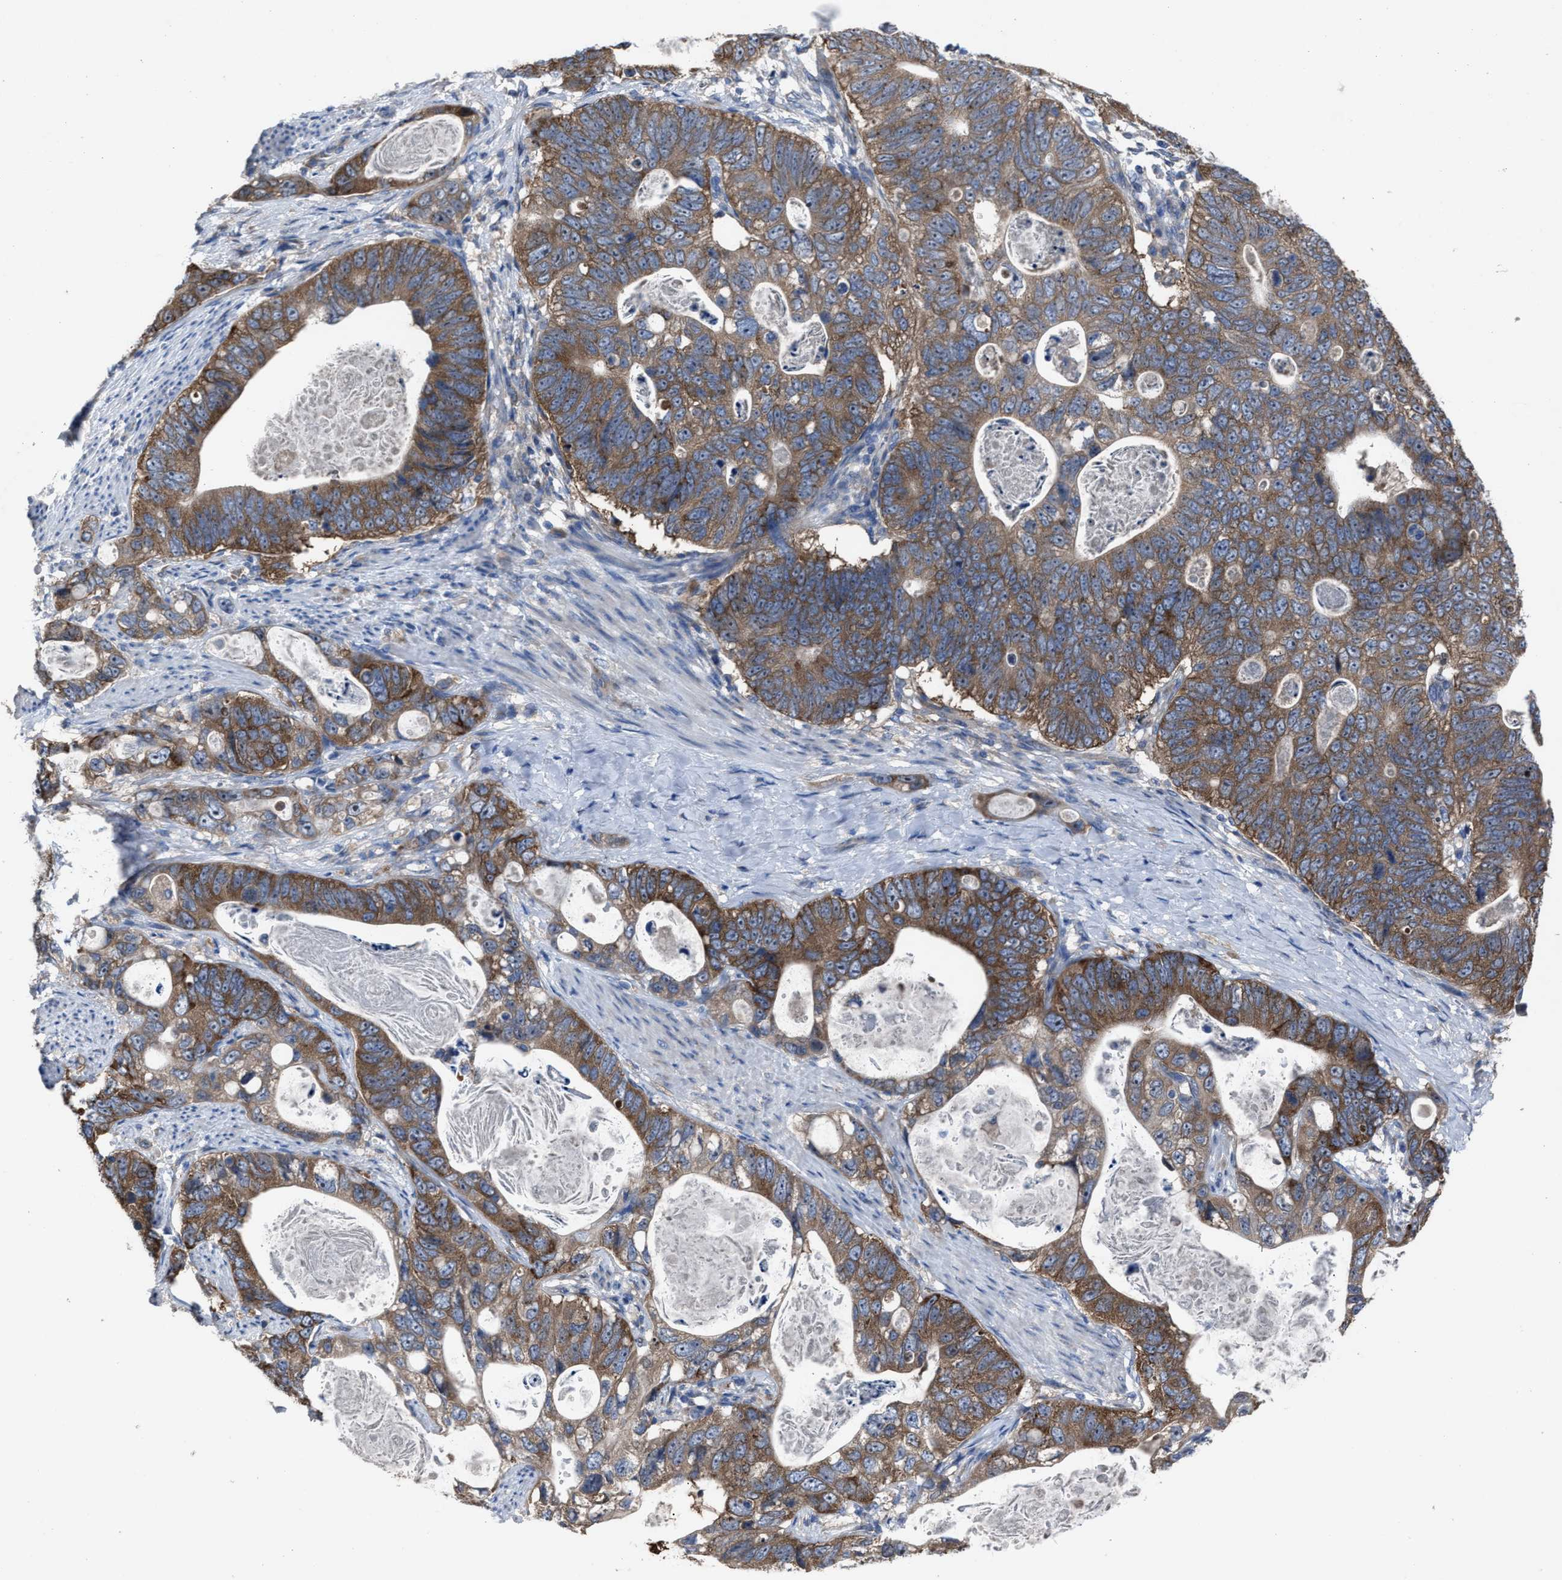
{"staining": {"intensity": "moderate", "quantity": ">75%", "location": "cytoplasmic/membranous"}, "tissue": "stomach cancer", "cell_type": "Tumor cells", "image_type": "cancer", "snomed": [{"axis": "morphology", "description": "Normal tissue, NOS"}, {"axis": "morphology", "description": "Adenocarcinoma, NOS"}, {"axis": "topography", "description": "Stomach"}], "caption": "Protein expression analysis of human adenocarcinoma (stomach) reveals moderate cytoplasmic/membranous positivity in approximately >75% of tumor cells. (DAB (3,3'-diaminobenzidine) IHC with brightfield microscopy, high magnification).", "gene": "UPF1", "patient": {"sex": "female", "age": 89}}